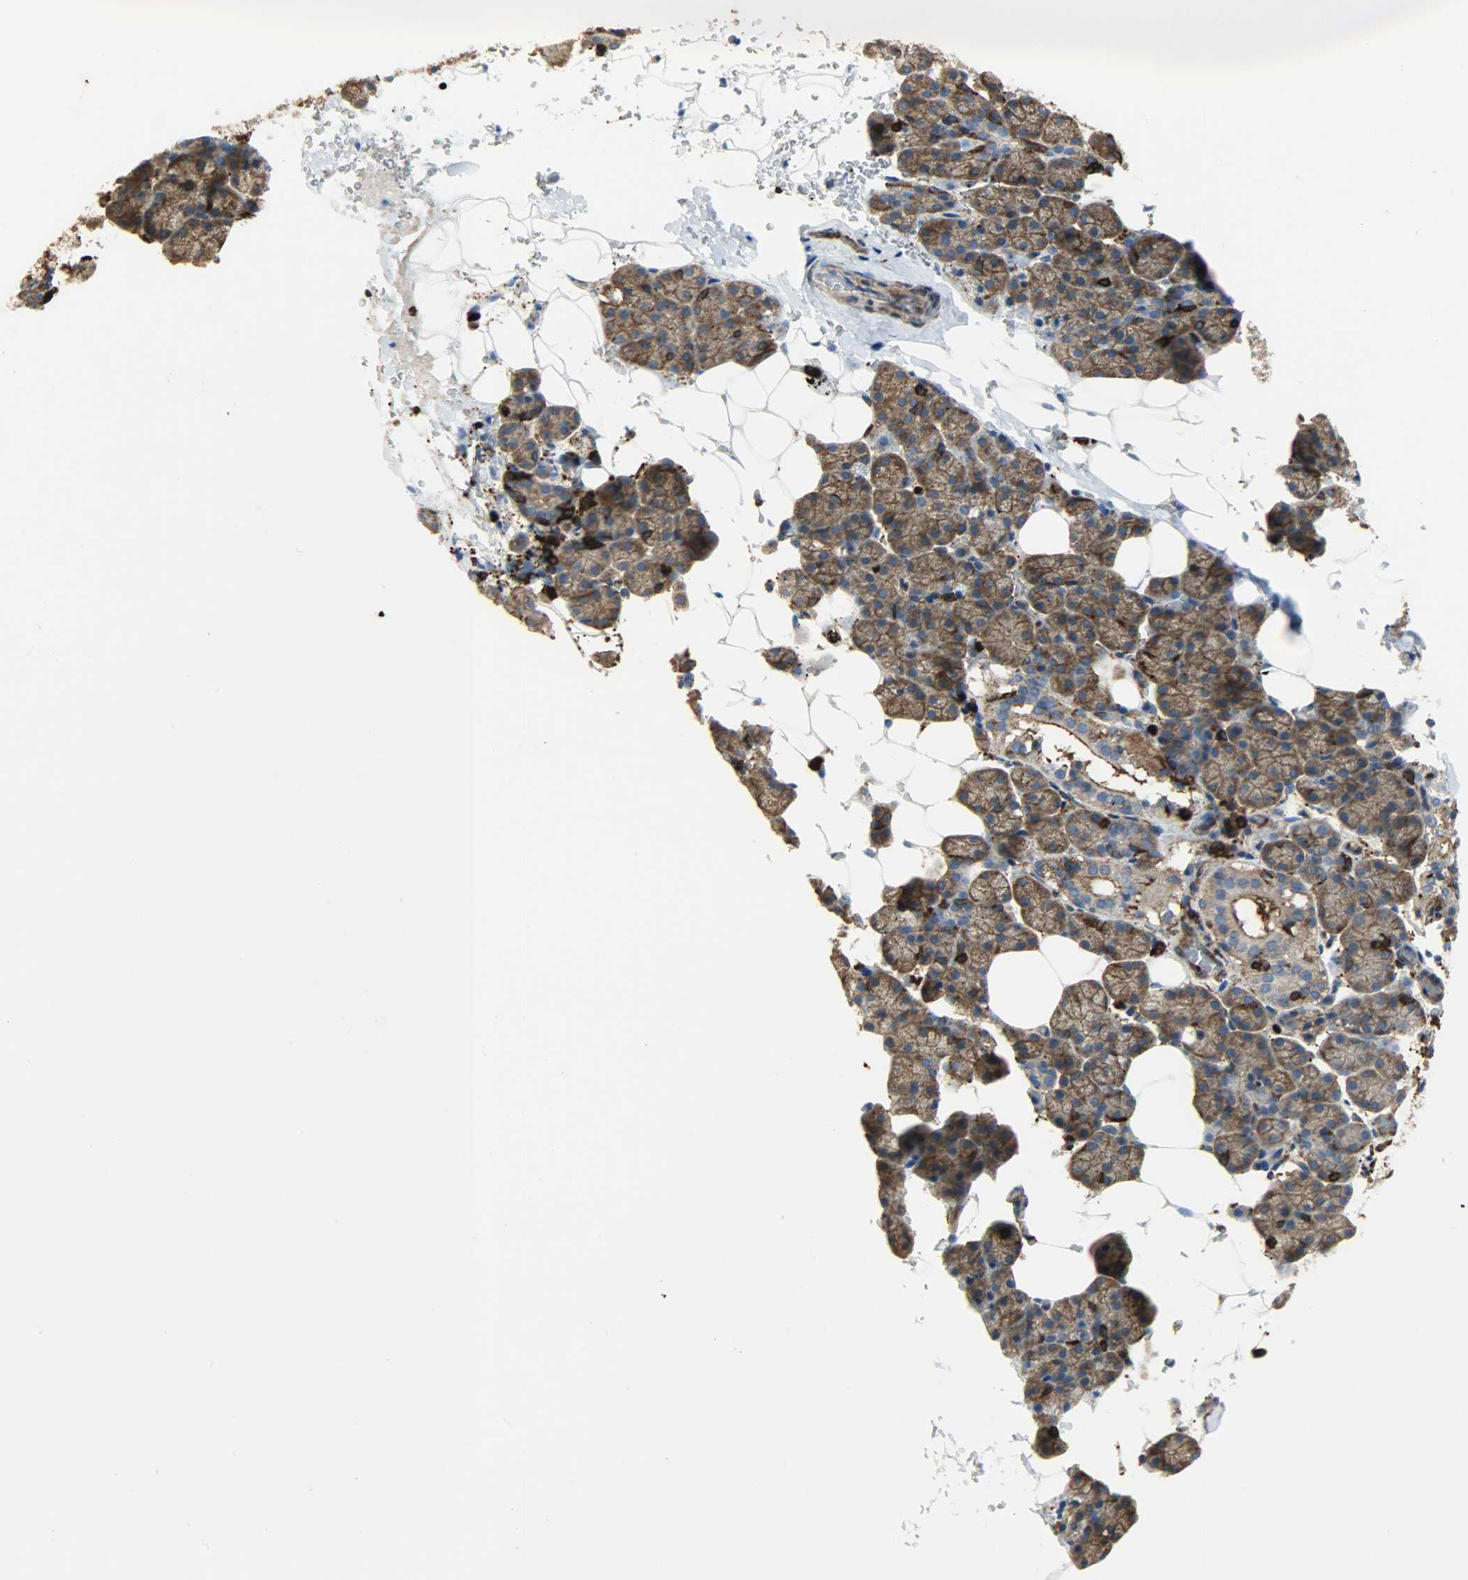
{"staining": {"intensity": "strong", "quantity": ">75%", "location": "cytoplasmic/membranous"}, "tissue": "salivary gland", "cell_type": "Glandular cells", "image_type": "normal", "snomed": [{"axis": "morphology", "description": "Normal tissue, NOS"}, {"axis": "topography", "description": "Lymph node"}, {"axis": "topography", "description": "Salivary gland"}], "caption": "Salivary gland stained with DAB (3,3'-diaminobenzidine) IHC shows high levels of strong cytoplasmic/membranous staining in approximately >75% of glandular cells. The protein of interest is shown in brown color, while the nuclei are stained blue.", "gene": "VASP", "patient": {"sex": "male", "age": 8}}